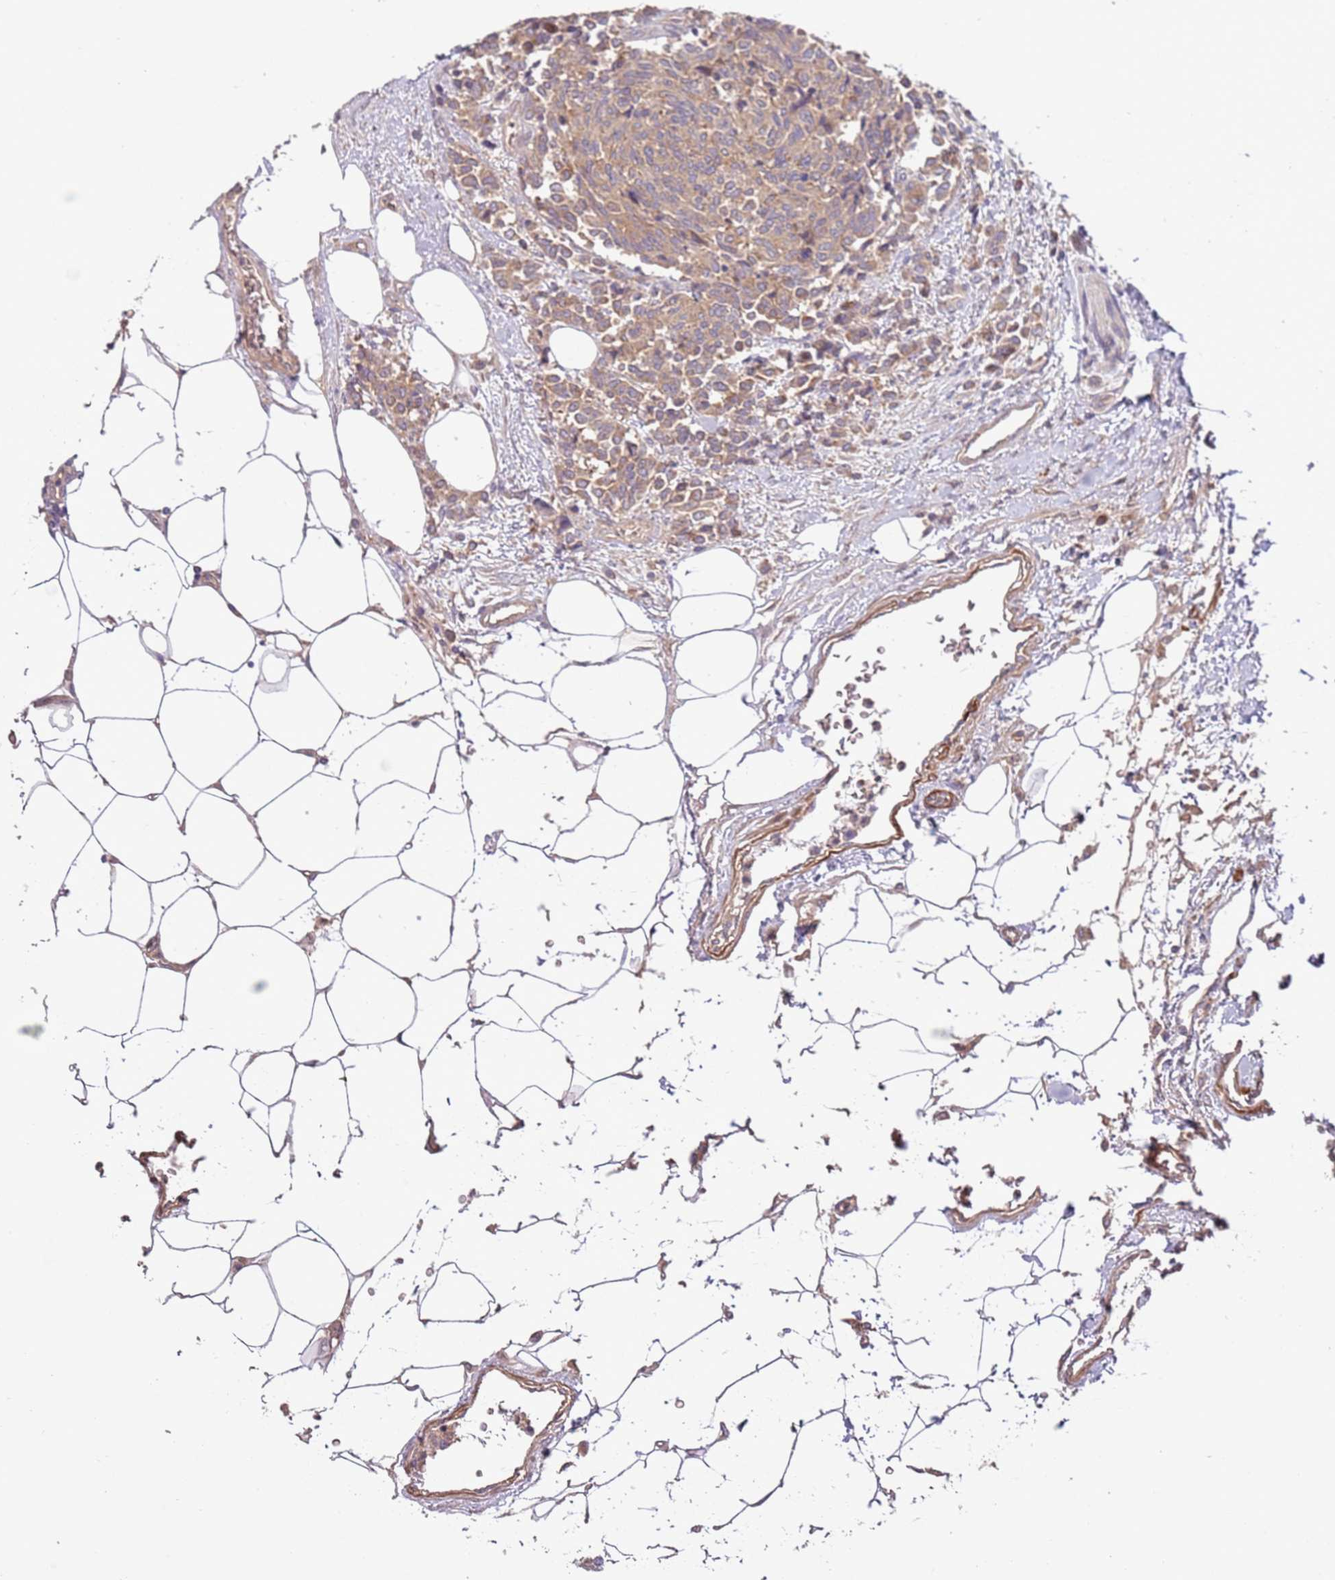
{"staining": {"intensity": "weak", "quantity": ">75%", "location": "cytoplasmic/membranous"}, "tissue": "carcinoid", "cell_type": "Tumor cells", "image_type": "cancer", "snomed": [{"axis": "morphology", "description": "Carcinoid, malignant, NOS"}, {"axis": "topography", "description": "Pancreas"}], "caption": "An IHC micrograph of neoplastic tissue is shown. Protein staining in brown shows weak cytoplasmic/membranous positivity in carcinoid (malignant) within tumor cells.", "gene": "RNF128", "patient": {"sex": "female", "age": 54}}